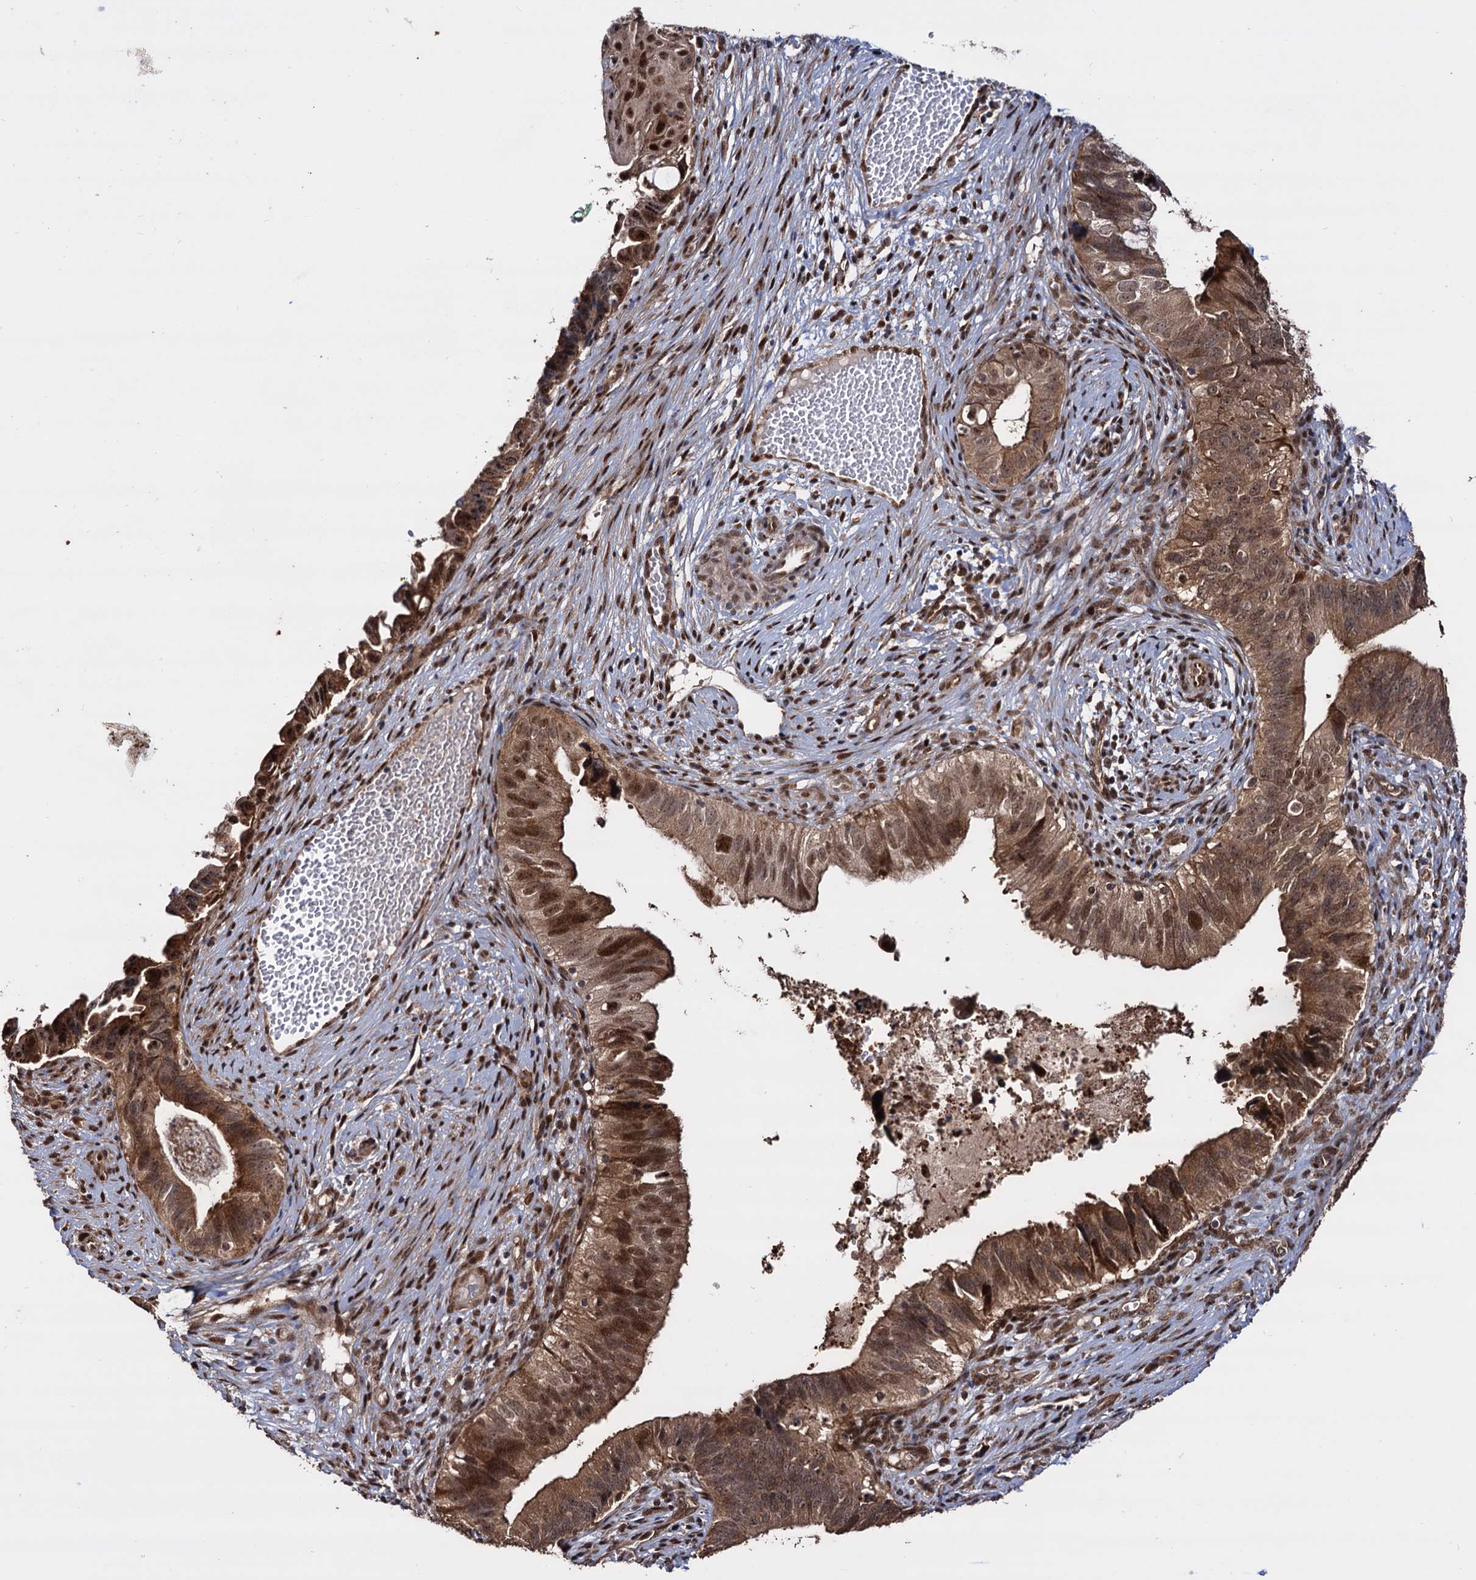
{"staining": {"intensity": "moderate", "quantity": ">75%", "location": "cytoplasmic/membranous,nuclear"}, "tissue": "cervical cancer", "cell_type": "Tumor cells", "image_type": "cancer", "snomed": [{"axis": "morphology", "description": "Adenocarcinoma, NOS"}, {"axis": "topography", "description": "Cervix"}], "caption": "Cervical adenocarcinoma tissue exhibits moderate cytoplasmic/membranous and nuclear staining in about >75% of tumor cells, visualized by immunohistochemistry.", "gene": "PIGB", "patient": {"sex": "female", "age": 42}}